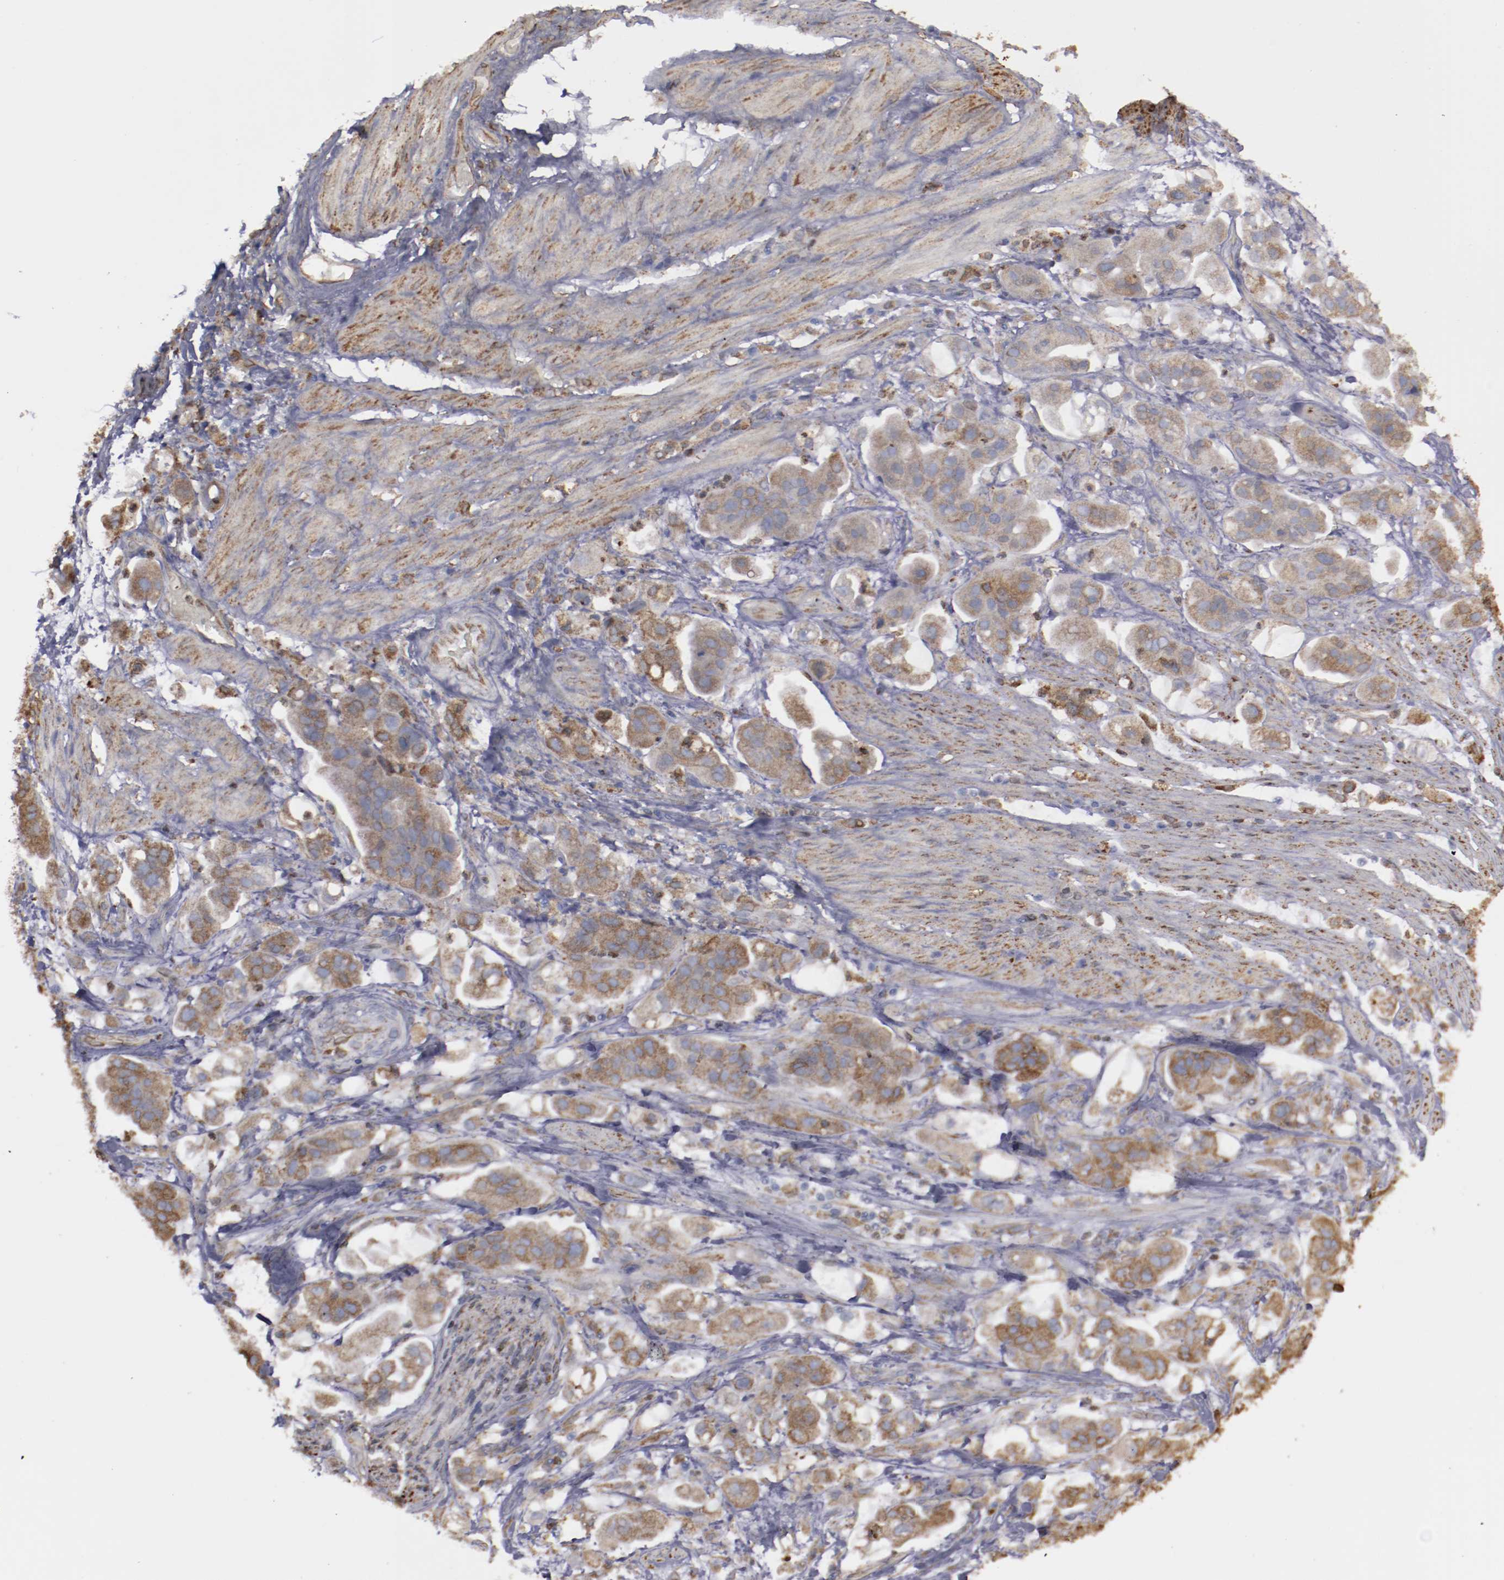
{"staining": {"intensity": "moderate", "quantity": ">75%", "location": "cytoplasmic/membranous"}, "tissue": "stomach cancer", "cell_type": "Tumor cells", "image_type": "cancer", "snomed": [{"axis": "morphology", "description": "Adenocarcinoma, NOS"}, {"axis": "topography", "description": "Stomach"}], "caption": "Immunohistochemistry (IHC) histopathology image of neoplastic tissue: human stomach adenocarcinoma stained using IHC shows medium levels of moderate protein expression localized specifically in the cytoplasmic/membranous of tumor cells, appearing as a cytoplasmic/membranous brown color.", "gene": "ERLIN2", "patient": {"sex": "male", "age": 62}}